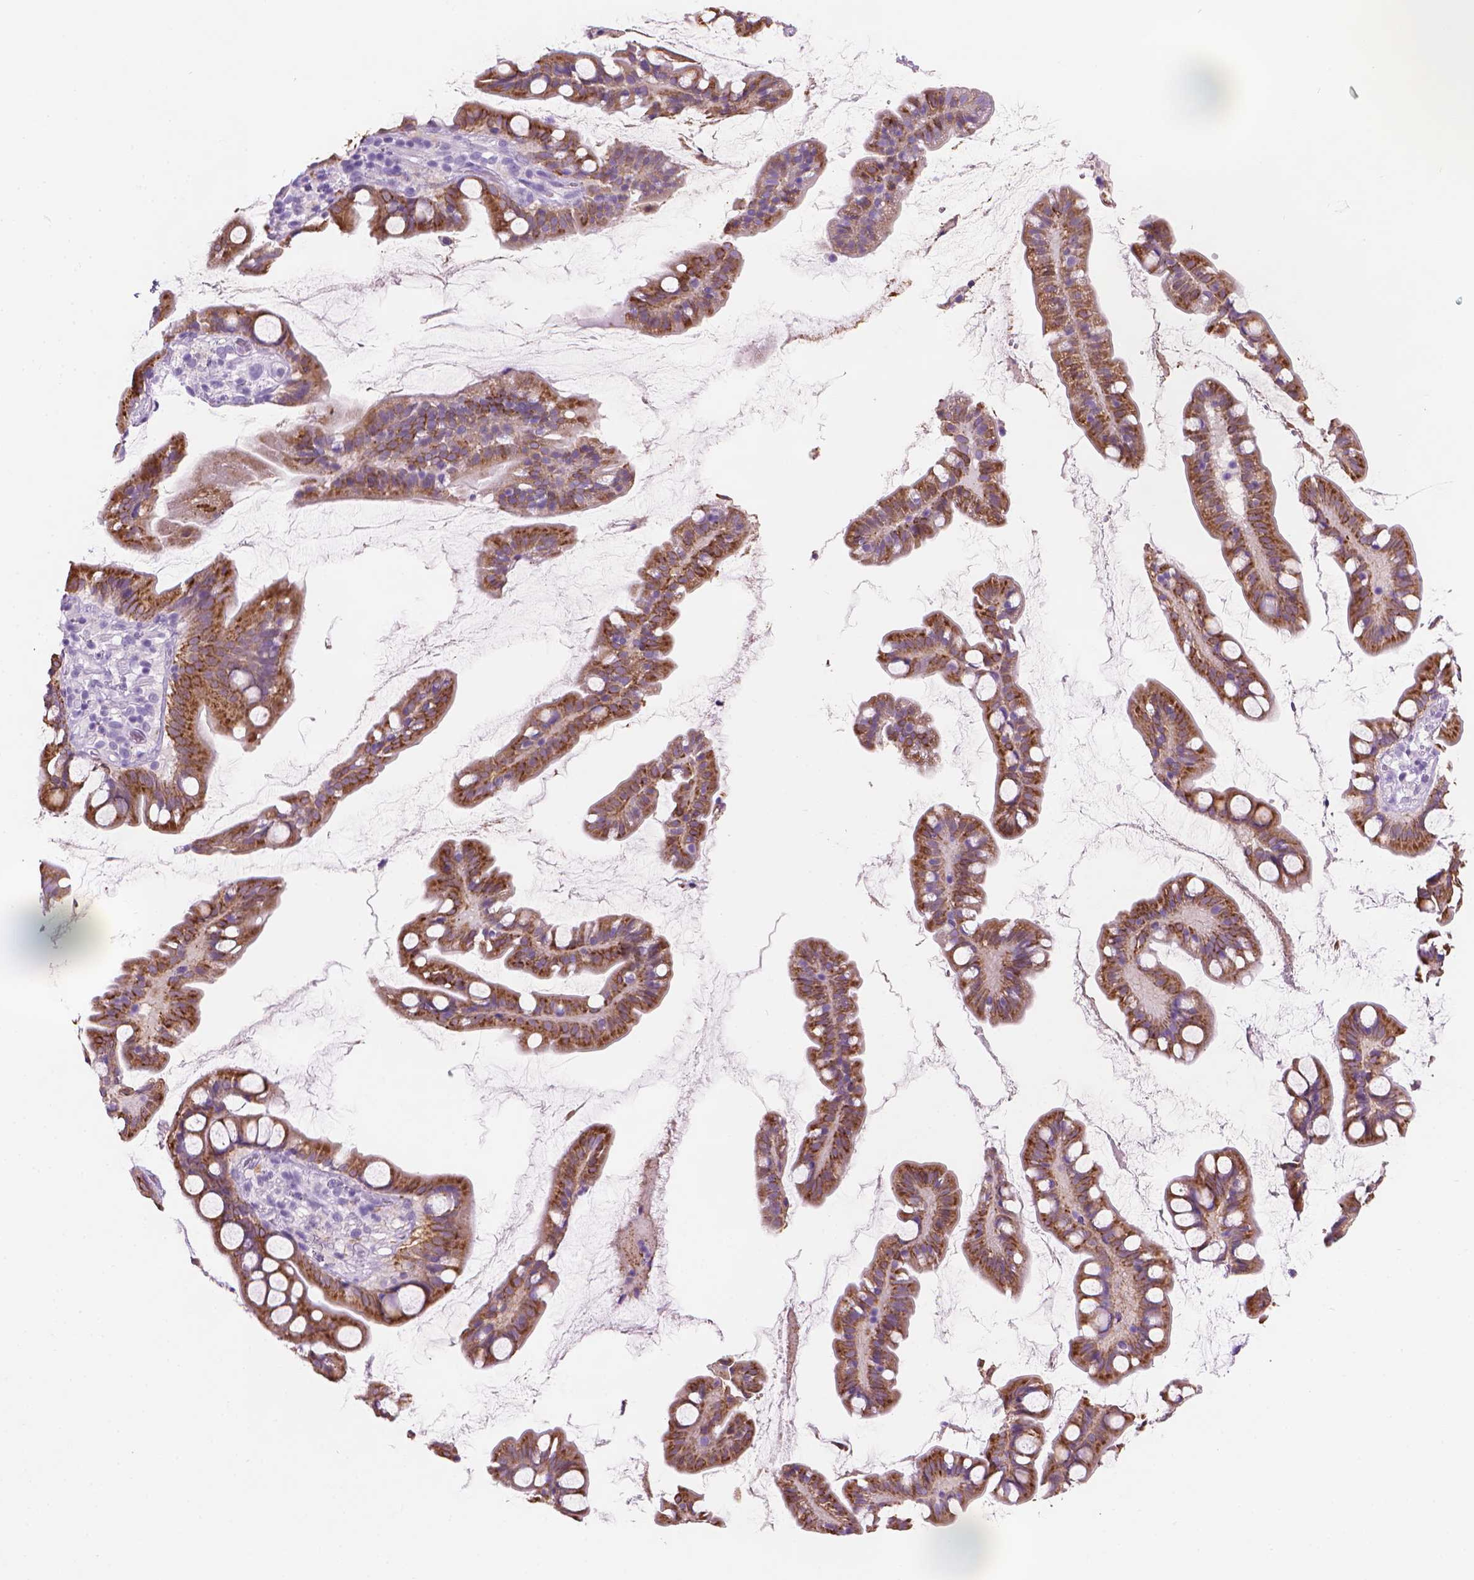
{"staining": {"intensity": "strong", "quantity": ">75%", "location": "cytoplasmic/membranous"}, "tissue": "small intestine", "cell_type": "Glandular cells", "image_type": "normal", "snomed": [{"axis": "morphology", "description": "Normal tissue, NOS"}, {"axis": "topography", "description": "Small intestine"}], "caption": "Immunohistochemical staining of benign human small intestine shows high levels of strong cytoplasmic/membranous expression in about >75% of glandular cells.", "gene": "TTC29", "patient": {"sex": "male", "age": 70}}